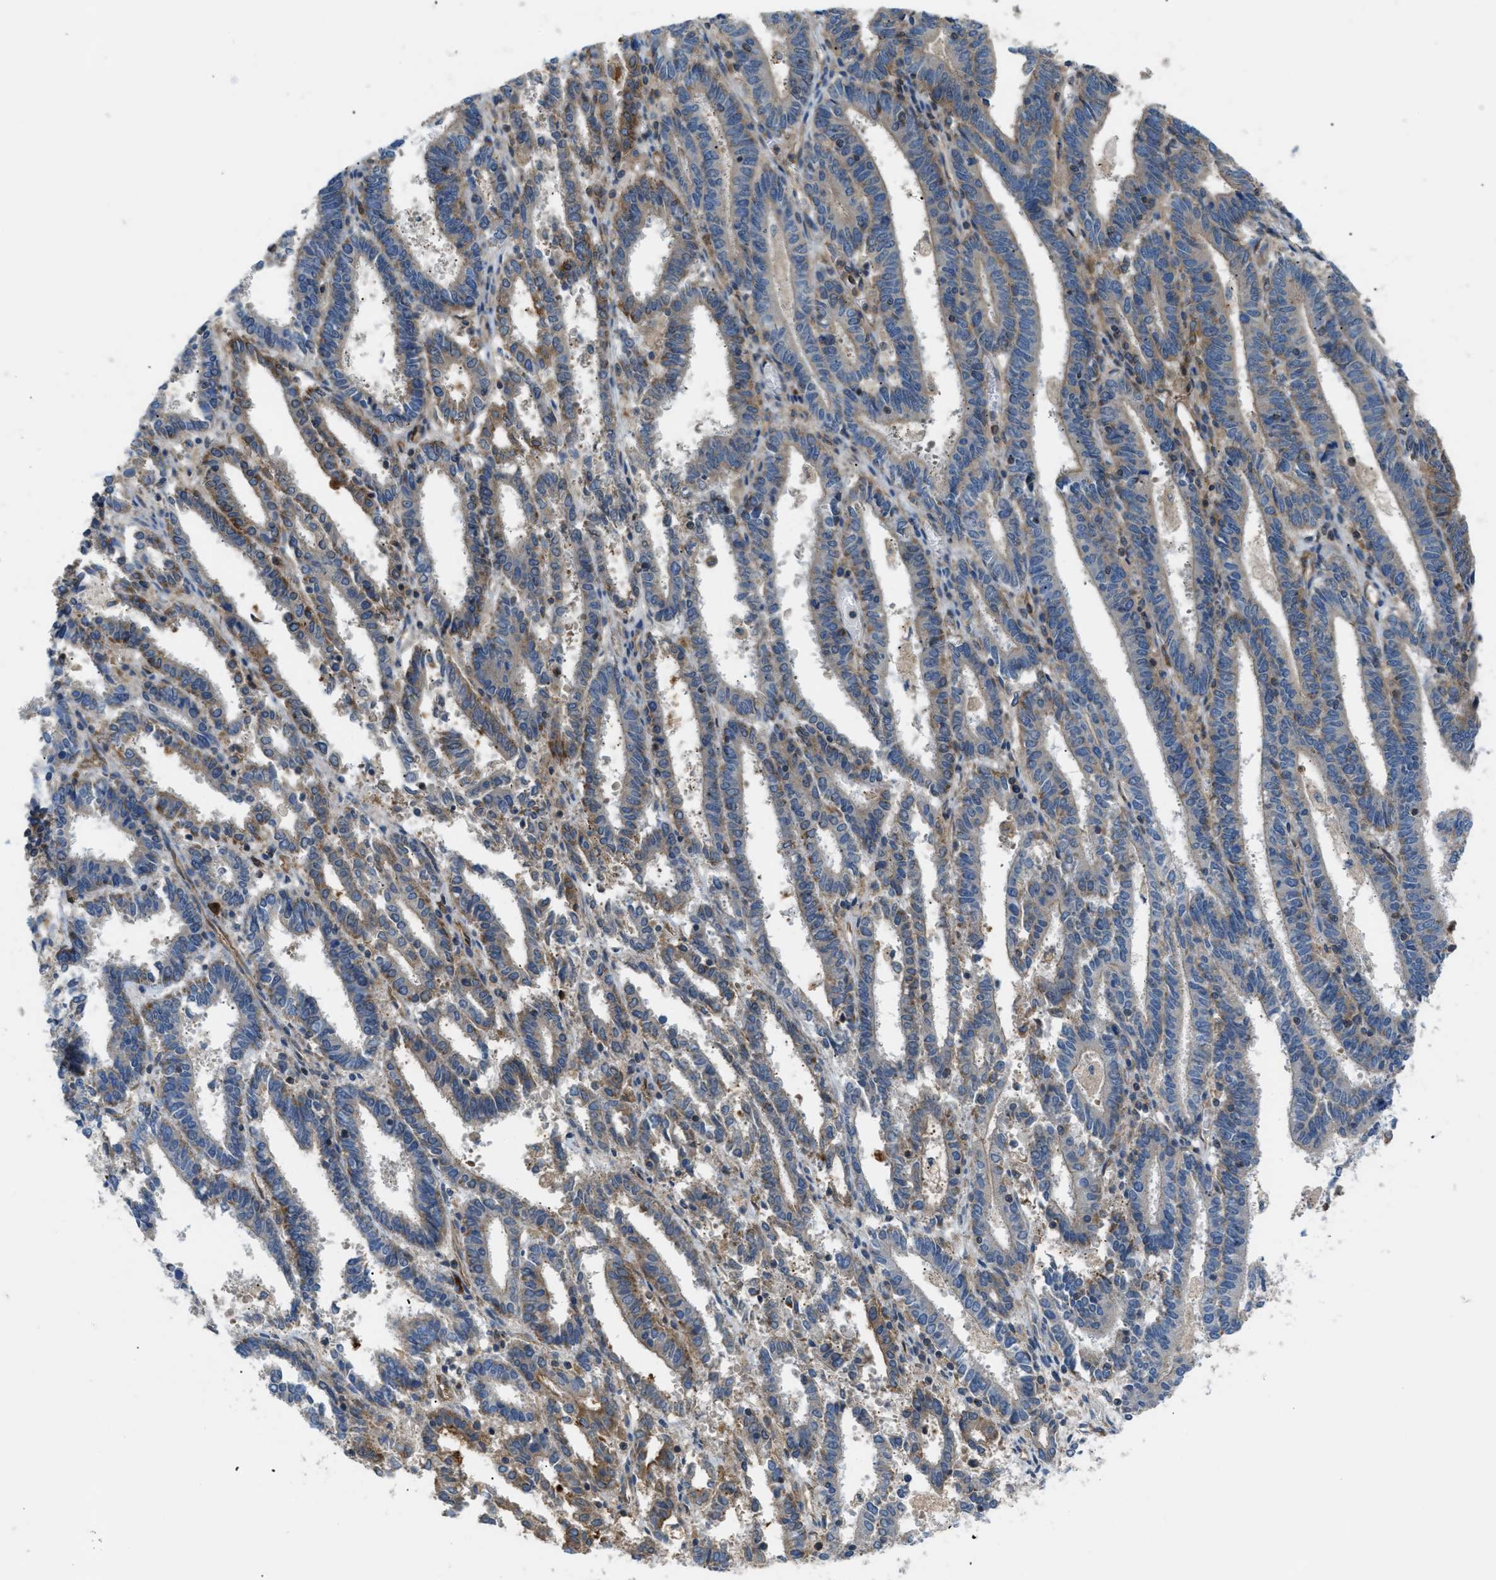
{"staining": {"intensity": "moderate", "quantity": "25%-75%", "location": "cytoplasmic/membranous"}, "tissue": "endometrial cancer", "cell_type": "Tumor cells", "image_type": "cancer", "snomed": [{"axis": "morphology", "description": "Adenocarcinoma, NOS"}, {"axis": "topography", "description": "Uterus"}], "caption": "Moderate cytoplasmic/membranous staining is present in about 25%-75% of tumor cells in adenocarcinoma (endometrial).", "gene": "ATP2A3", "patient": {"sex": "female", "age": 83}}